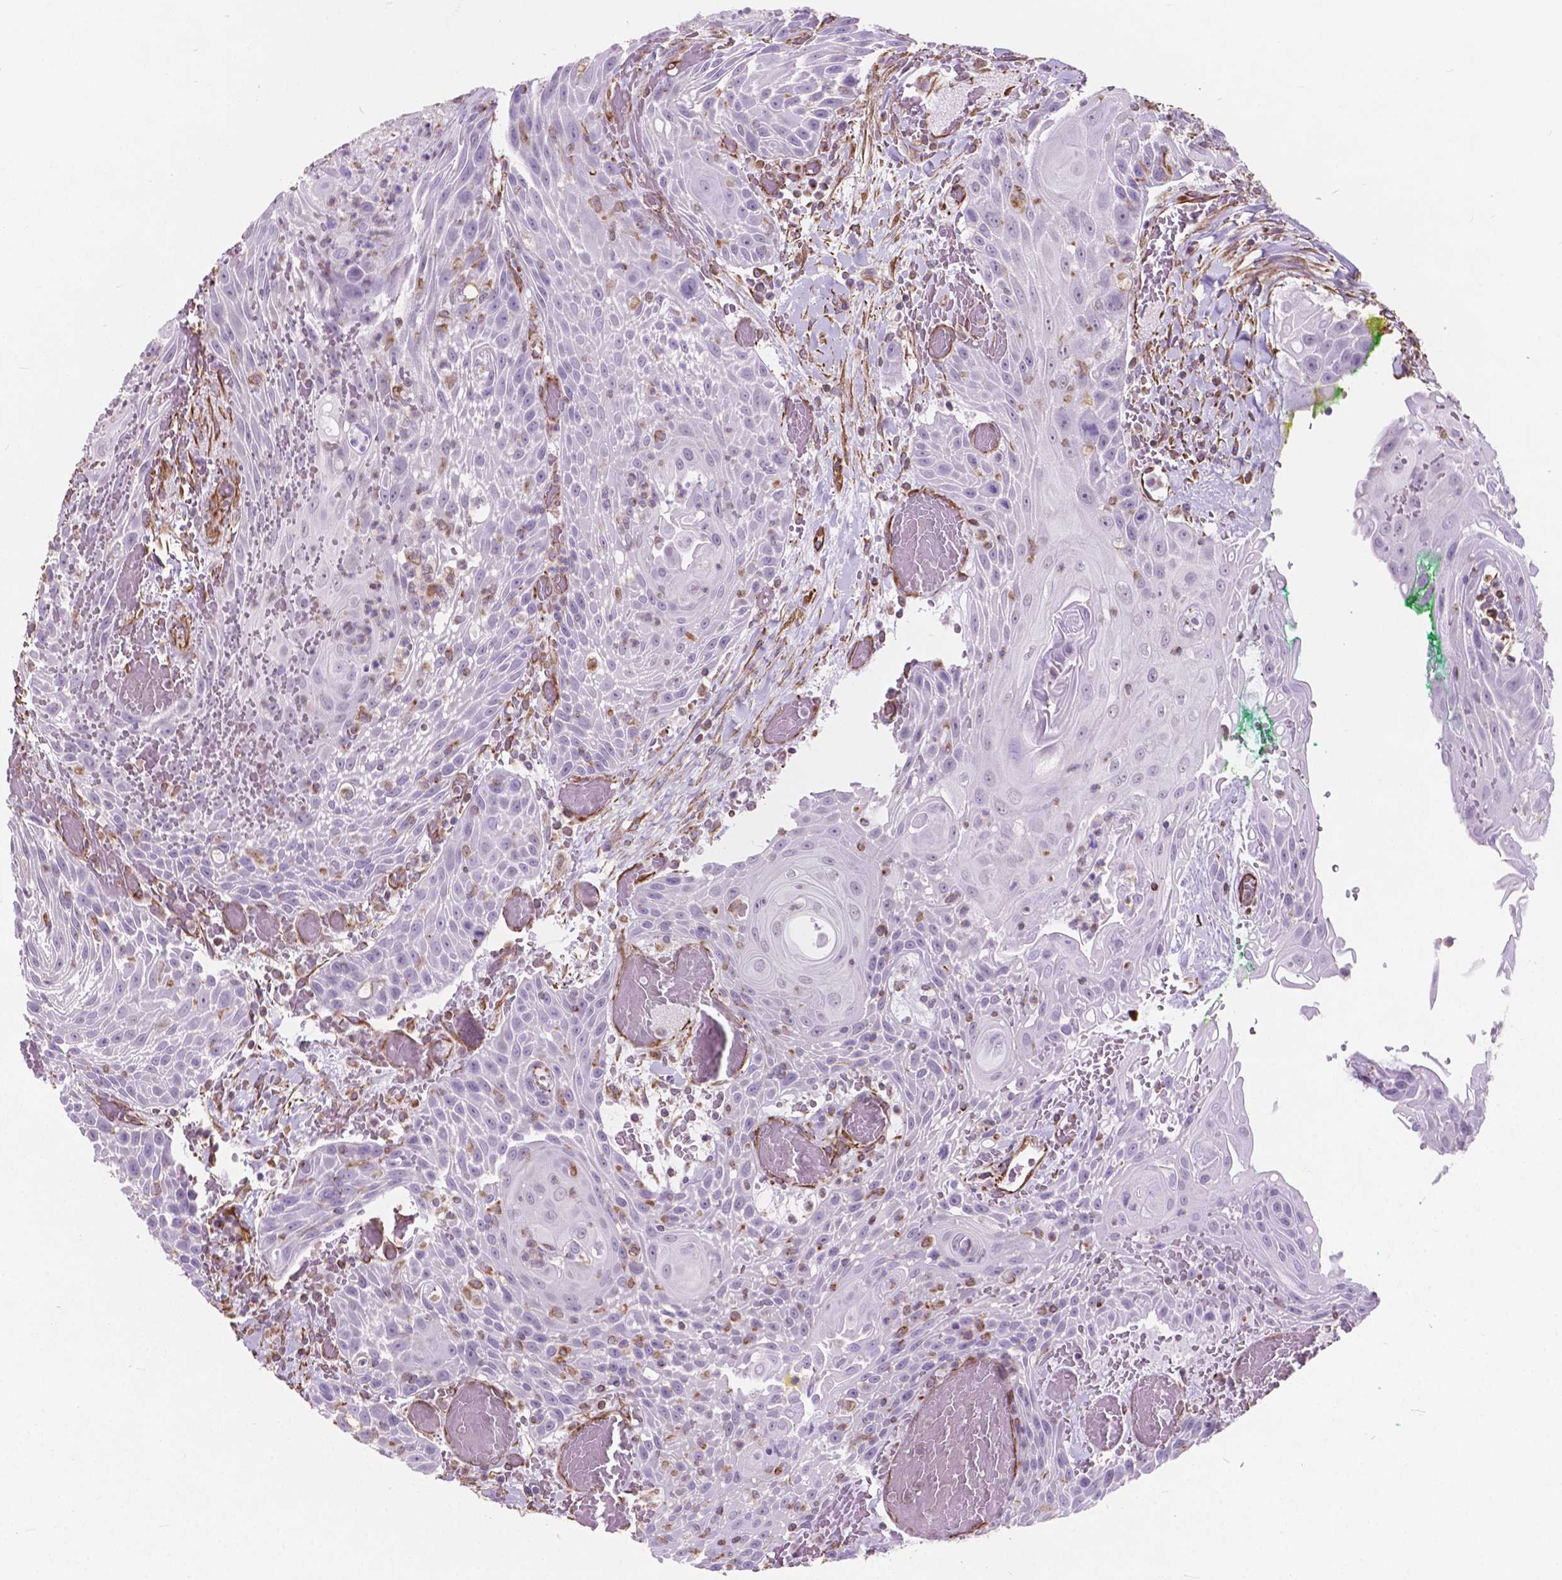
{"staining": {"intensity": "negative", "quantity": "none", "location": "none"}, "tissue": "head and neck cancer", "cell_type": "Tumor cells", "image_type": "cancer", "snomed": [{"axis": "morphology", "description": "Squamous cell carcinoma, NOS"}, {"axis": "topography", "description": "Head-Neck"}], "caption": "A micrograph of human head and neck cancer (squamous cell carcinoma) is negative for staining in tumor cells. The staining was performed using DAB to visualize the protein expression in brown, while the nuclei were stained in blue with hematoxylin (Magnification: 20x).", "gene": "AMOT", "patient": {"sex": "male", "age": 69}}